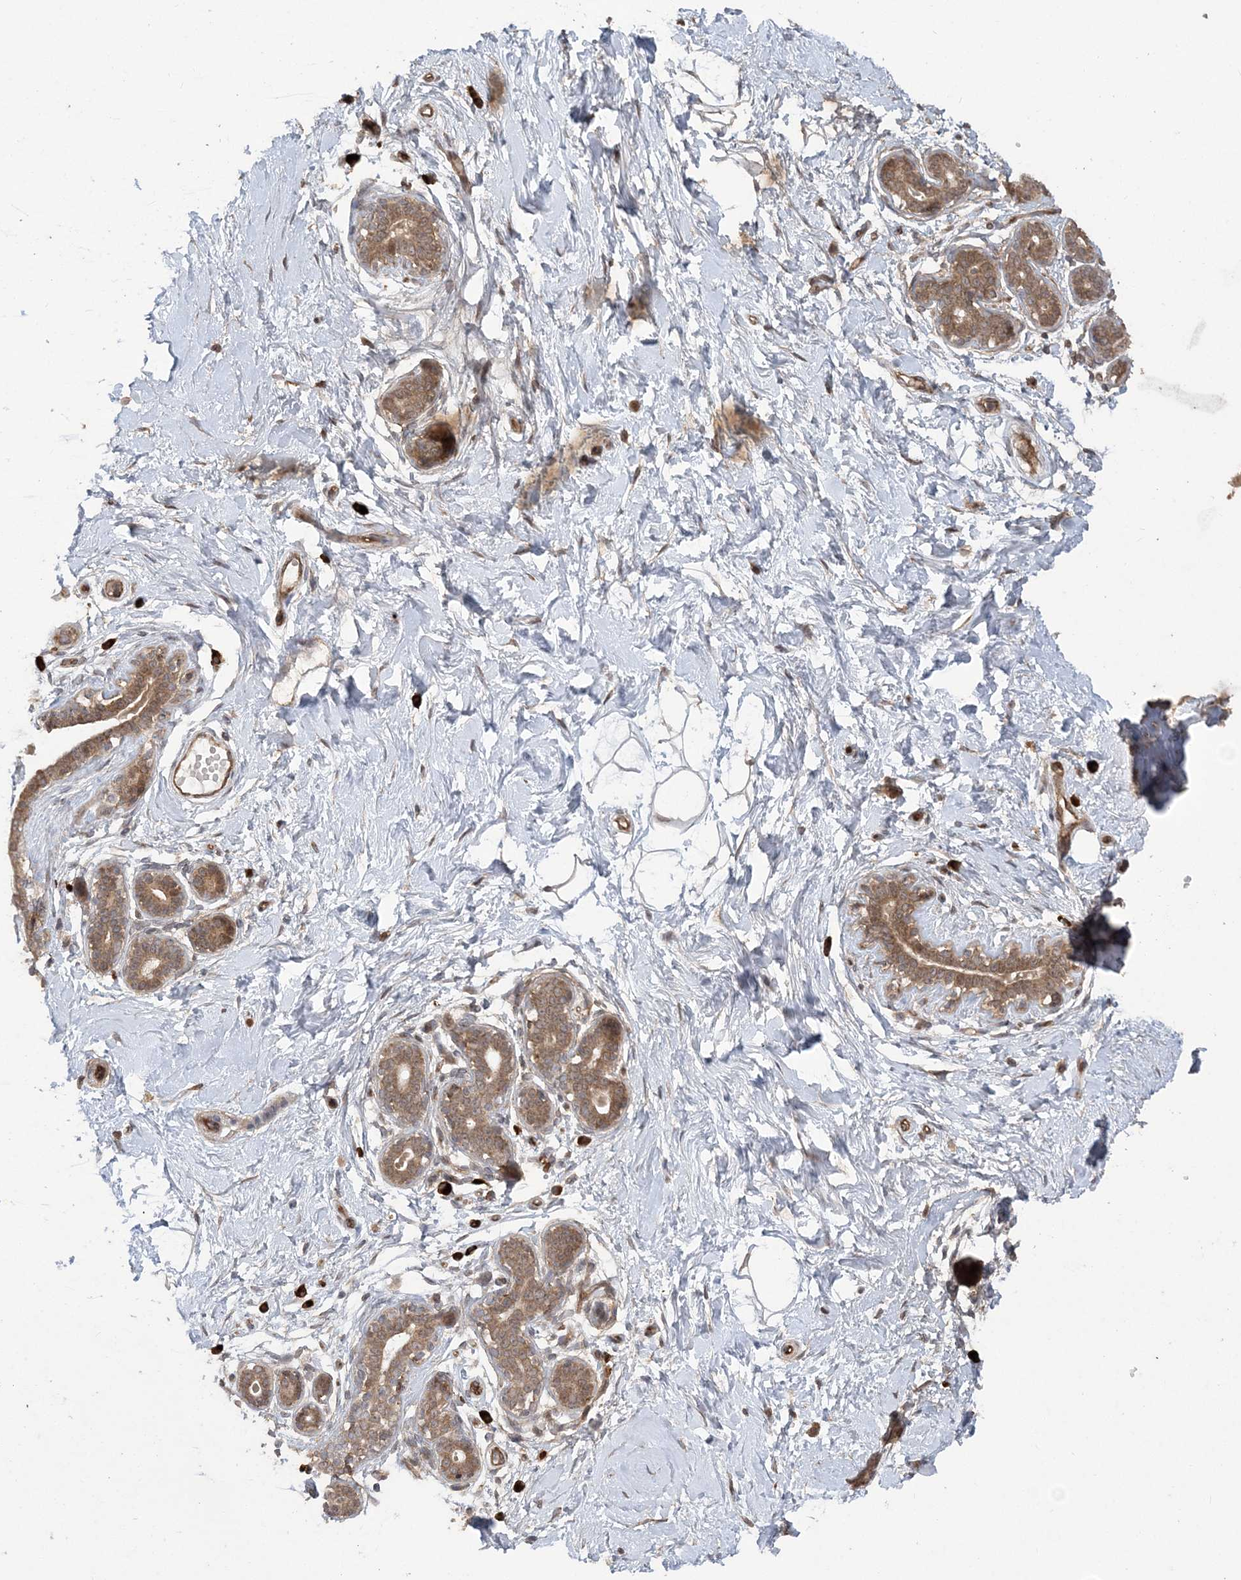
{"staining": {"intensity": "weak", "quantity": "25%-75%", "location": "cytoplasmic/membranous"}, "tissue": "breast", "cell_type": "Adipocytes", "image_type": "normal", "snomed": [{"axis": "morphology", "description": "Normal tissue, NOS"}, {"axis": "morphology", "description": "Adenoma, NOS"}, {"axis": "topography", "description": "Breast"}], "caption": "Breast stained for a protein displays weak cytoplasmic/membranous positivity in adipocytes. (Stains: DAB in brown, nuclei in blue, Microscopy: brightfield microscopy at high magnification).", "gene": "HERPUD1", "patient": {"sex": "female", "age": 23}}